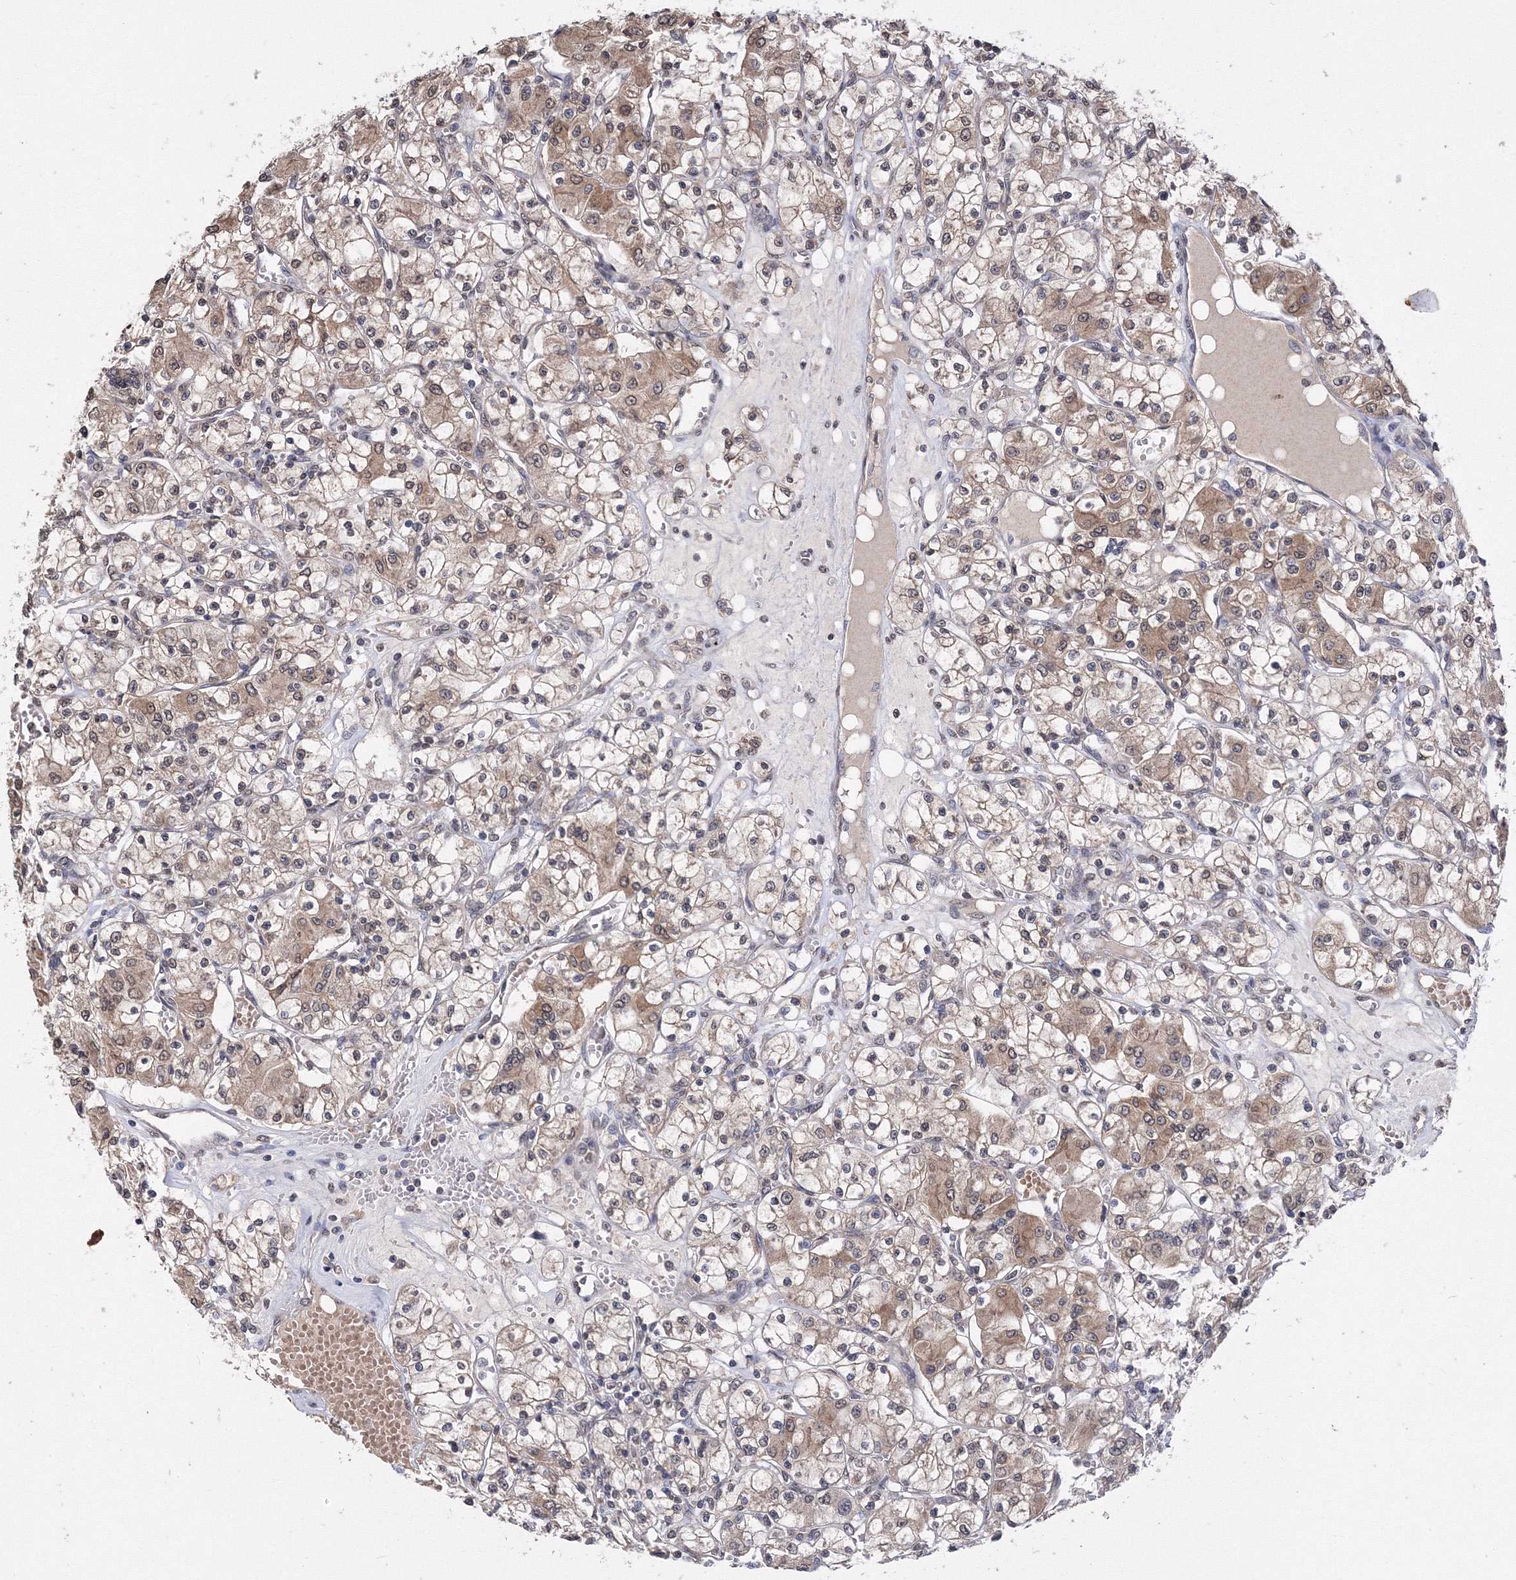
{"staining": {"intensity": "moderate", "quantity": ">75%", "location": "cytoplasmic/membranous,nuclear"}, "tissue": "renal cancer", "cell_type": "Tumor cells", "image_type": "cancer", "snomed": [{"axis": "morphology", "description": "Adenocarcinoma, NOS"}, {"axis": "topography", "description": "Kidney"}], "caption": "DAB (3,3'-diaminobenzidine) immunohistochemical staining of human renal cancer shows moderate cytoplasmic/membranous and nuclear protein positivity in approximately >75% of tumor cells.", "gene": "GPN1", "patient": {"sex": "female", "age": 59}}